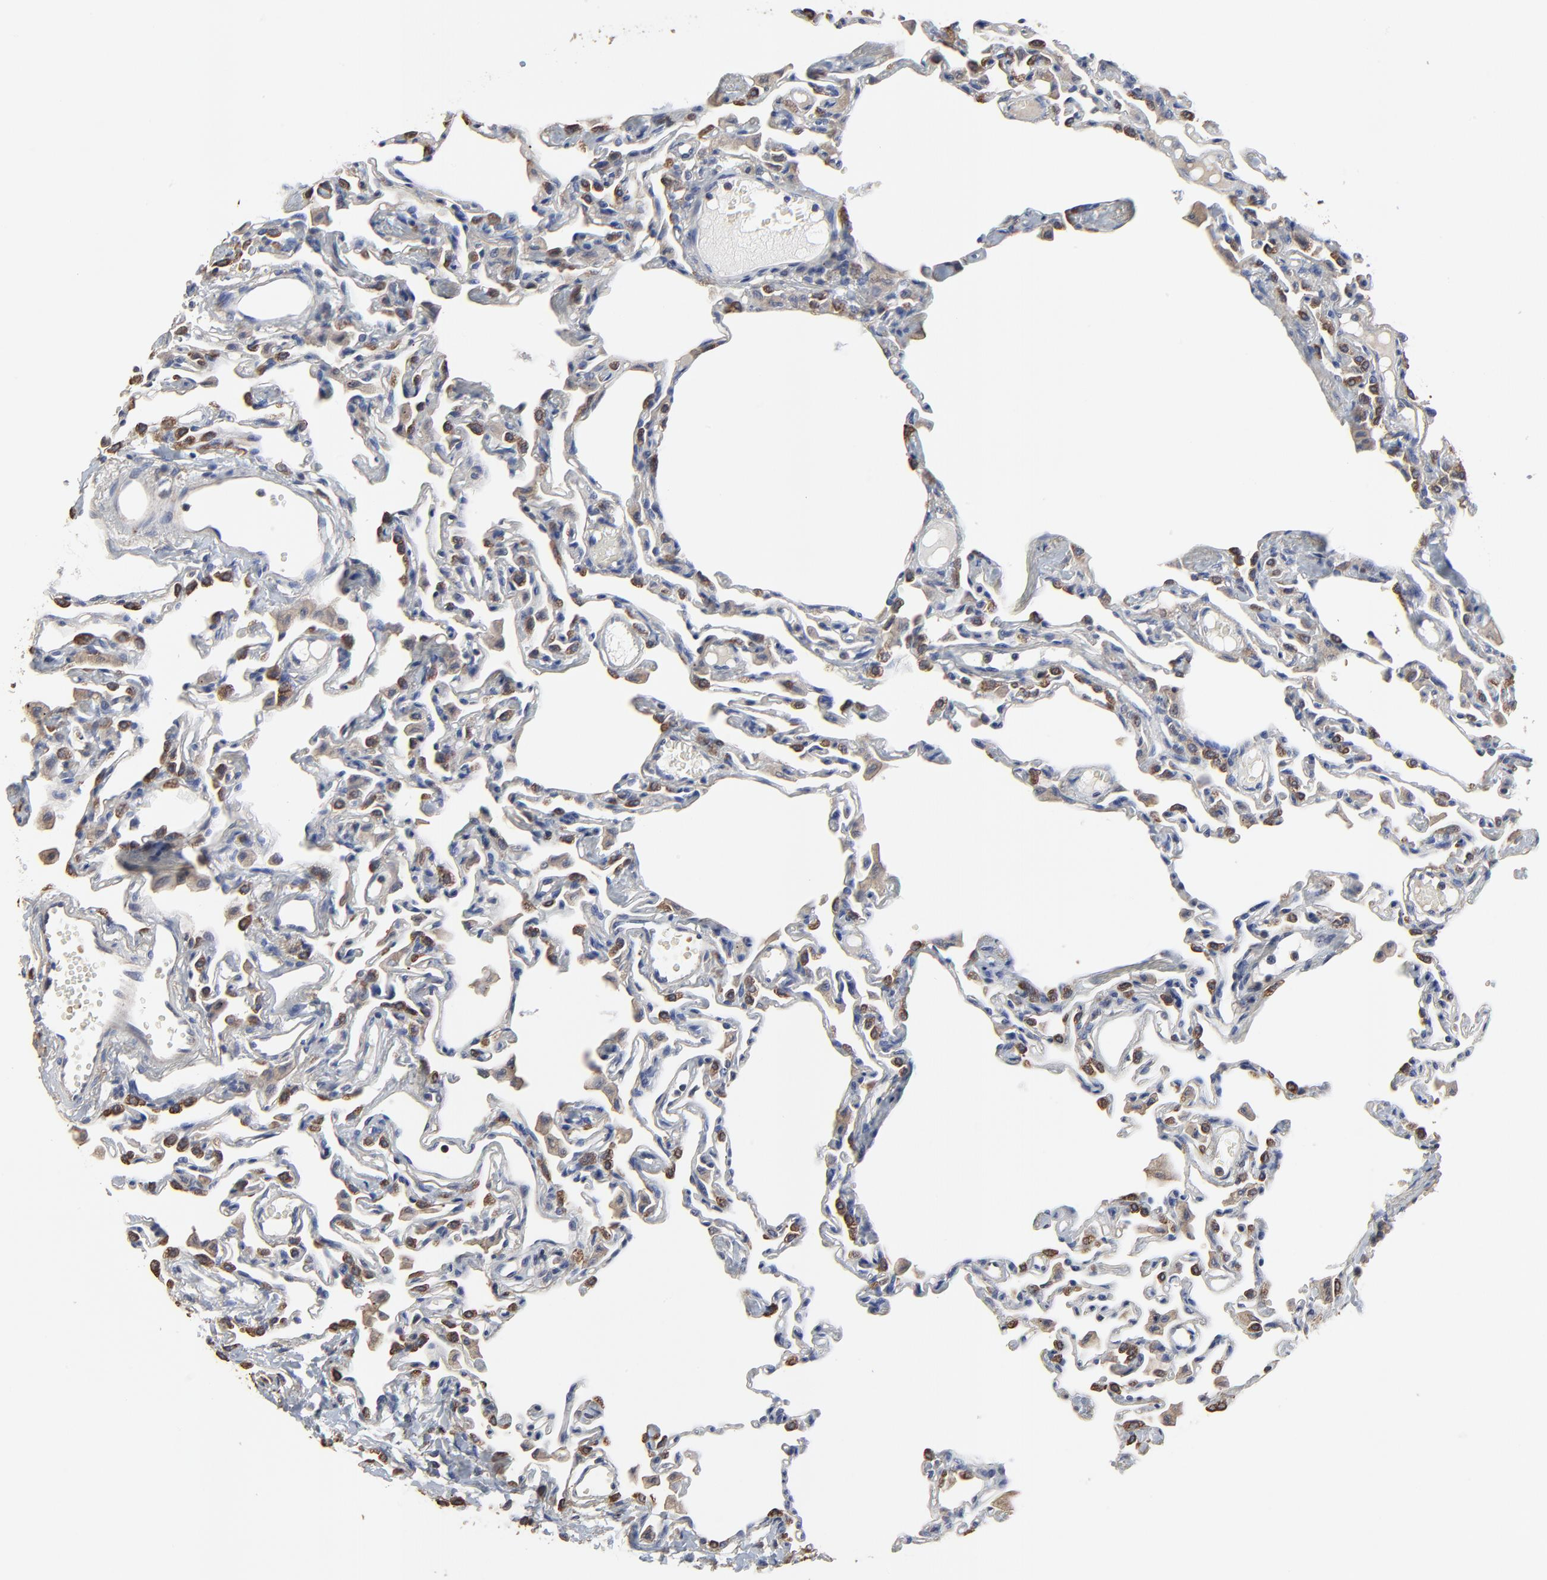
{"staining": {"intensity": "strong", "quantity": "25%-75%", "location": "cytoplasmic/membranous"}, "tissue": "lung", "cell_type": "Alveolar cells", "image_type": "normal", "snomed": [{"axis": "morphology", "description": "Normal tissue, NOS"}, {"axis": "topography", "description": "Lung"}], "caption": "Lung was stained to show a protein in brown. There is high levels of strong cytoplasmic/membranous positivity in about 25%-75% of alveolar cells. The protein is stained brown, and the nuclei are stained in blue (DAB IHC with brightfield microscopy, high magnification).", "gene": "NXF3", "patient": {"sex": "female", "age": 49}}